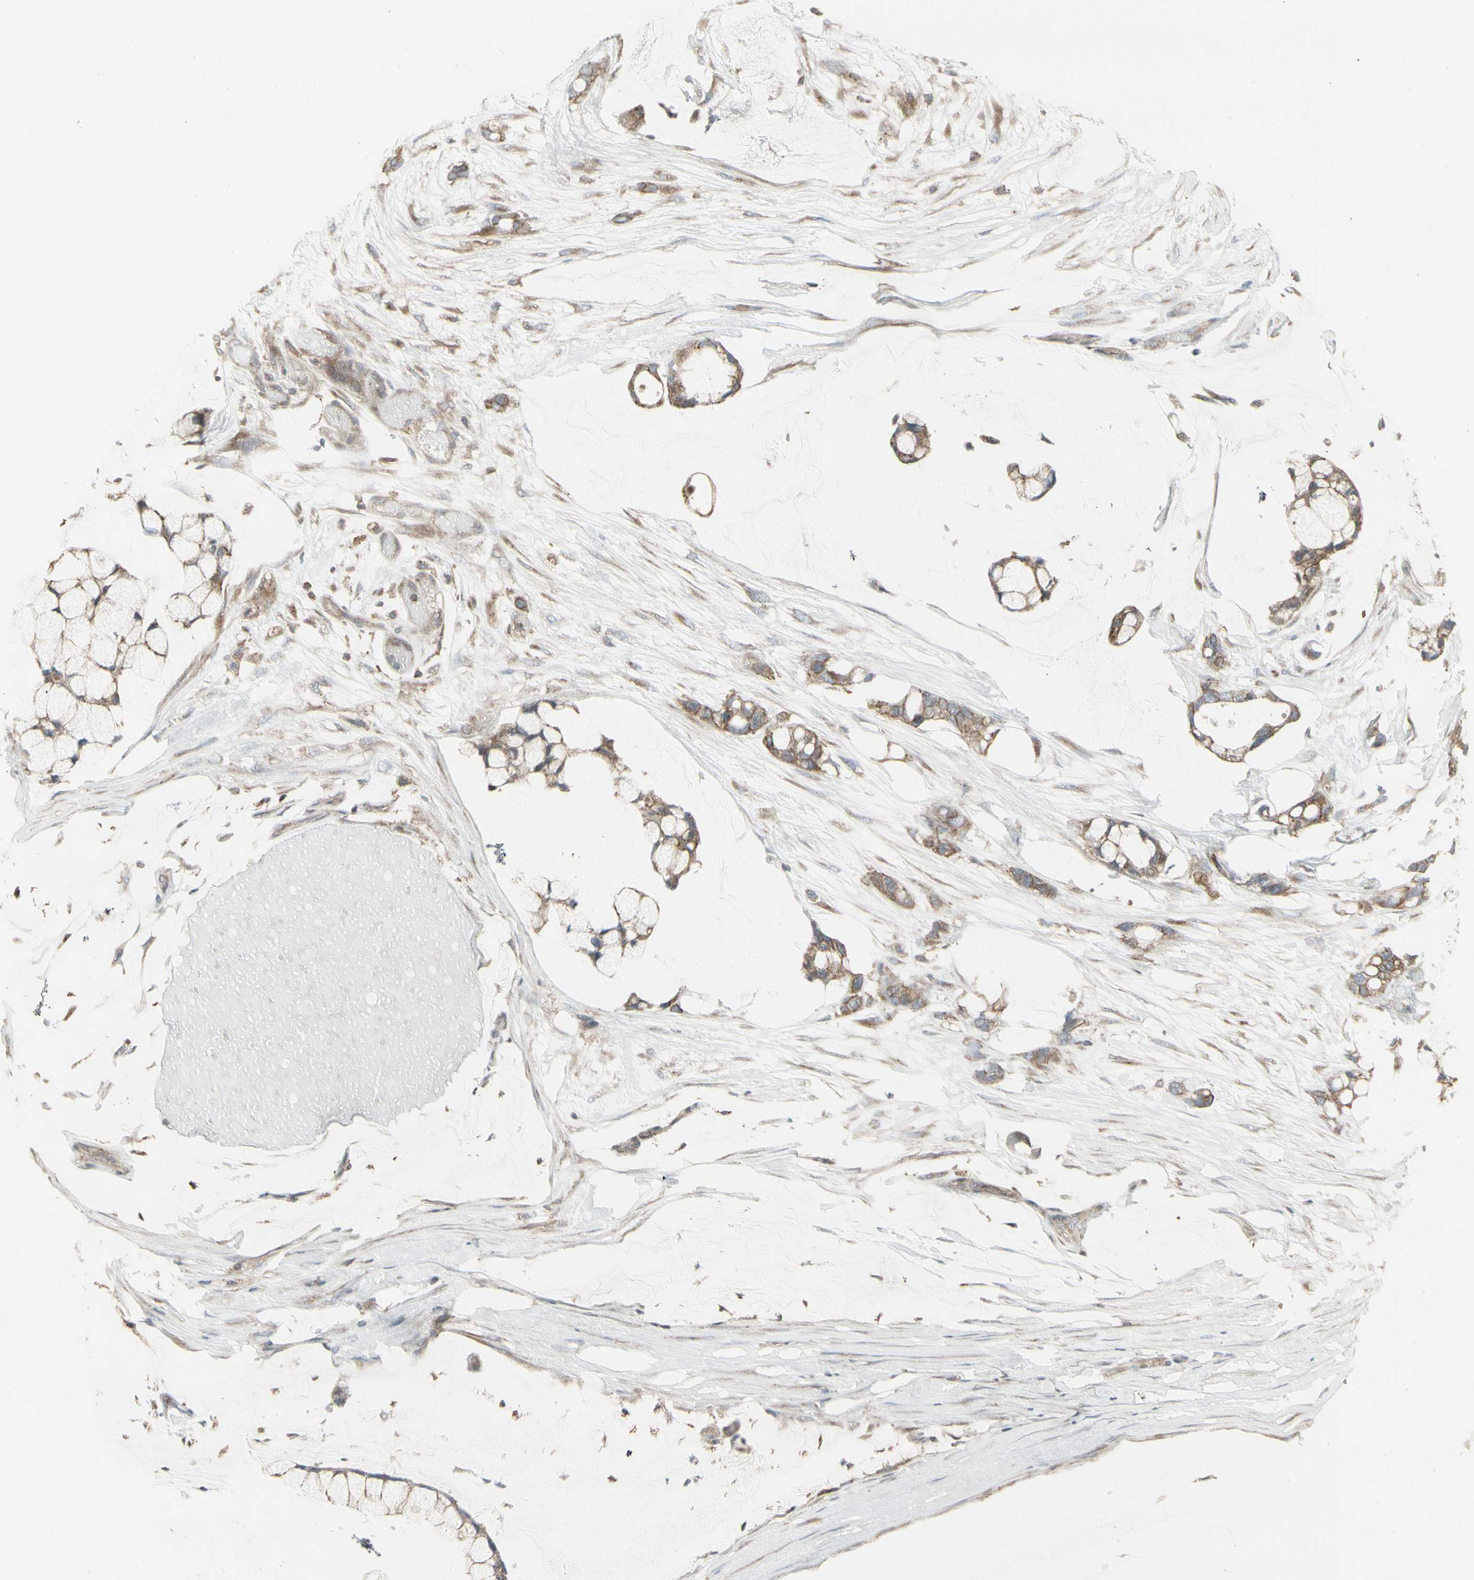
{"staining": {"intensity": "moderate", "quantity": ">75%", "location": "cytoplasmic/membranous"}, "tissue": "ovarian cancer", "cell_type": "Tumor cells", "image_type": "cancer", "snomed": [{"axis": "morphology", "description": "Cystadenocarcinoma, mucinous, NOS"}, {"axis": "topography", "description": "Ovary"}], "caption": "Protein staining exhibits moderate cytoplasmic/membranous expression in approximately >75% of tumor cells in ovarian cancer (mucinous cystadenocarcinoma).", "gene": "EPS15", "patient": {"sex": "female", "age": 39}}